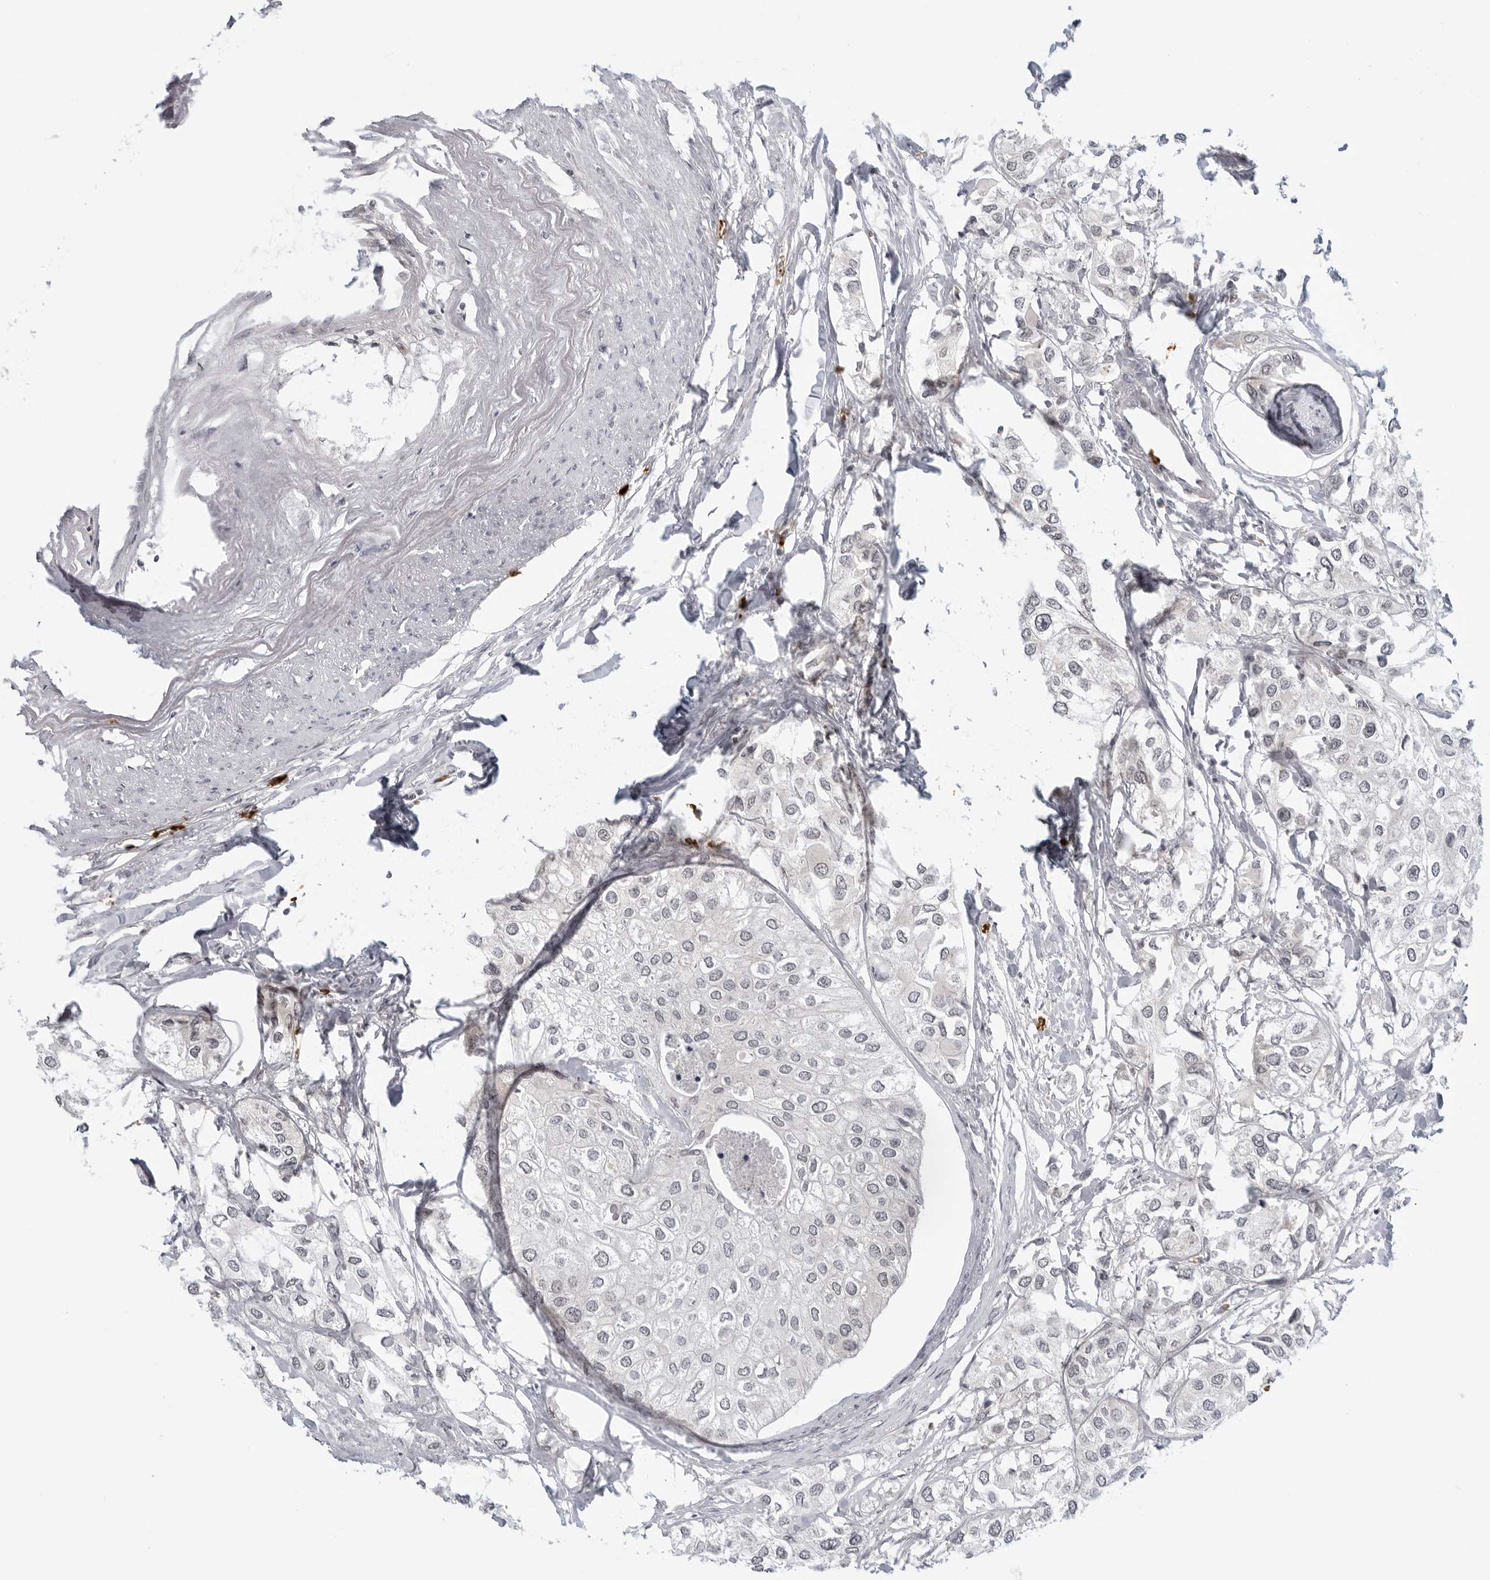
{"staining": {"intensity": "negative", "quantity": "none", "location": "none"}, "tissue": "urothelial cancer", "cell_type": "Tumor cells", "image_type": "cancer", "snomed": [{"axis": "morphology", "description": "Urothelial carcinoma, High grade"}, {"axis": "topography", "description": "Urinary bladder"}], "caption": "High-grade urothelial carcinoma was stained to show a protein in brown. There is no significant expression in tumor cells.", "gene": "SUGCT", "patient": {"sex": "male", "age": 64}}